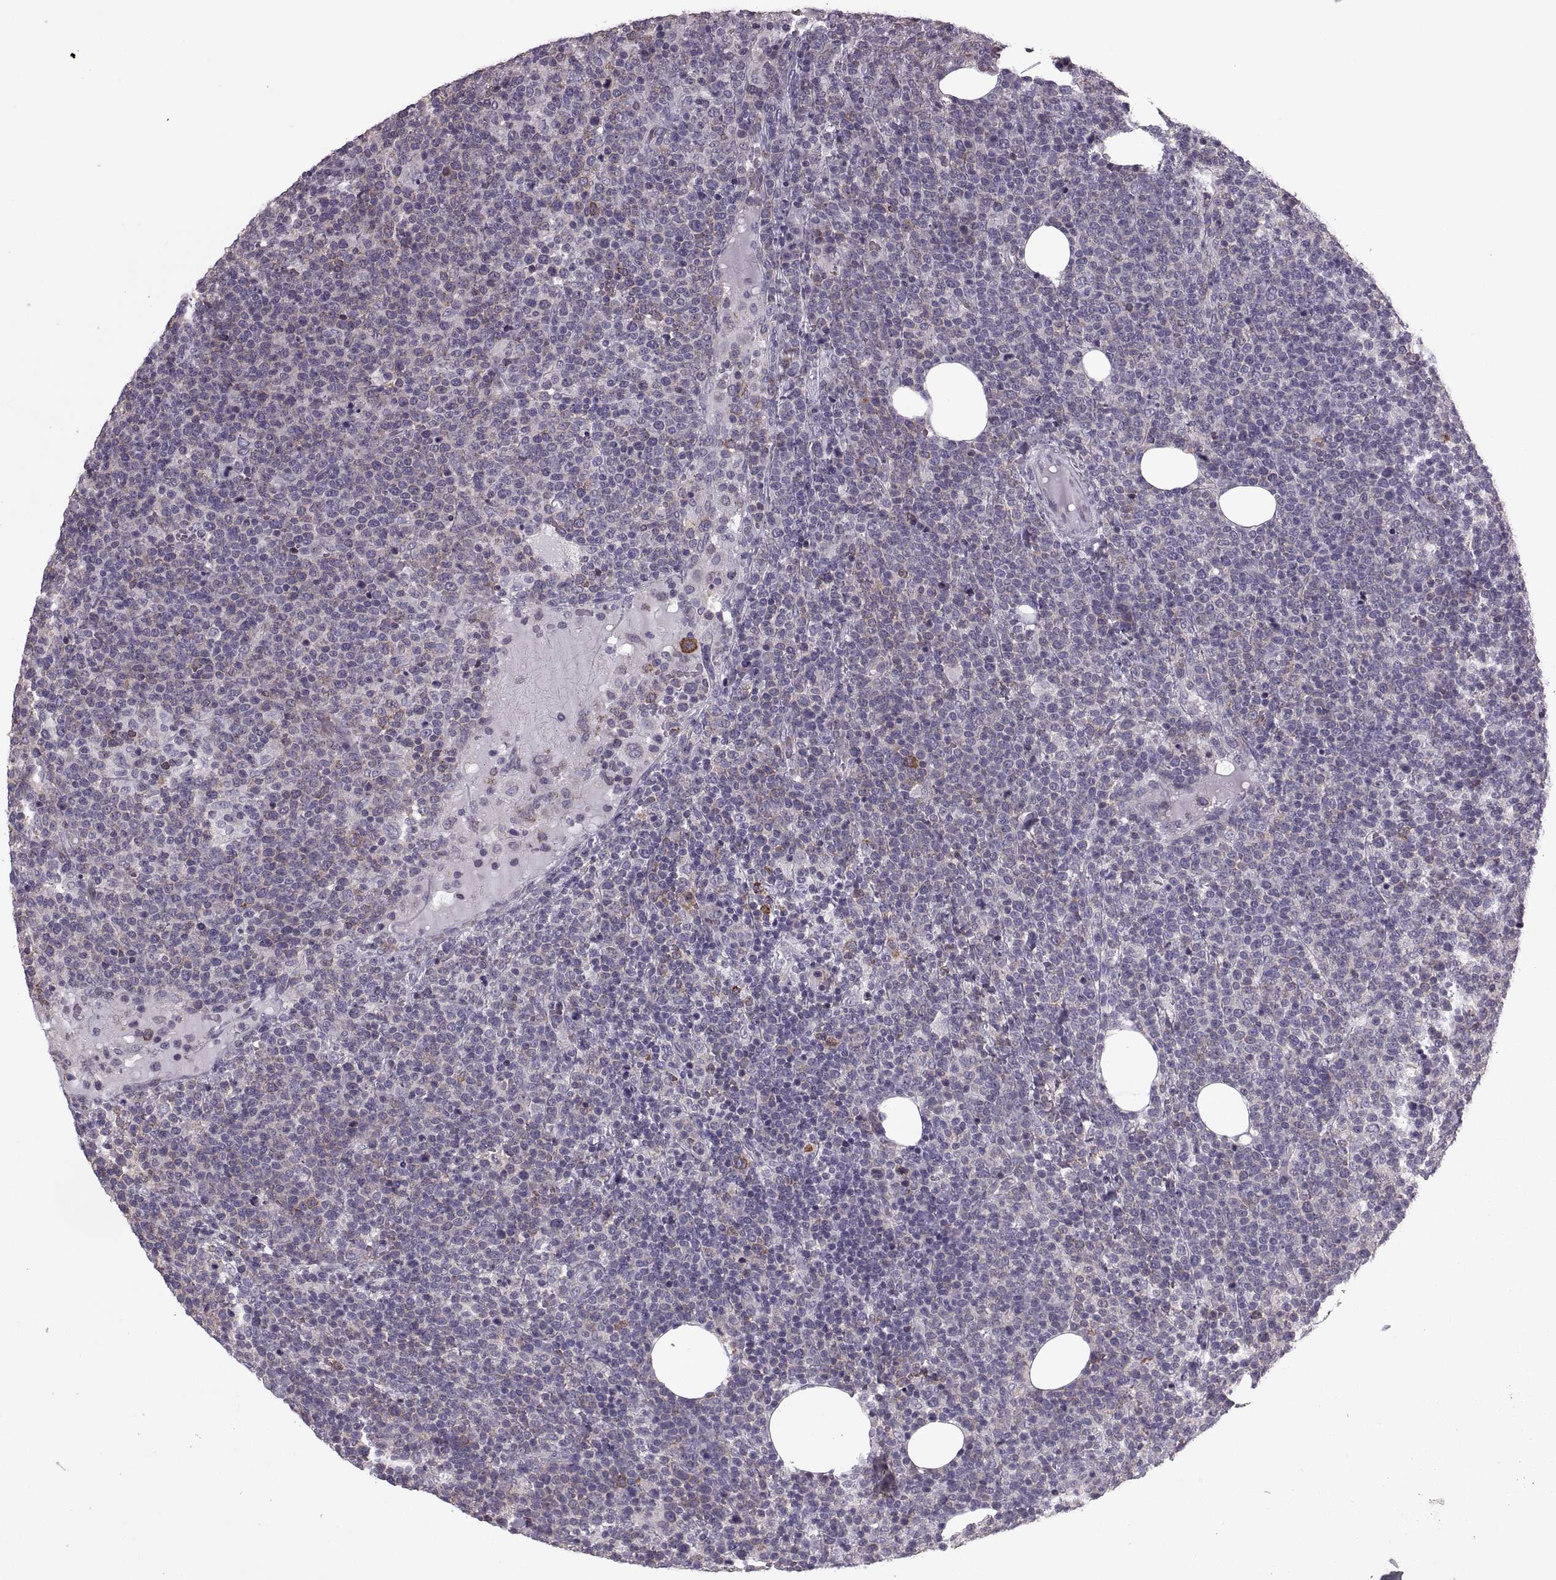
{"staining": {"intensity": "negative", "quantity": "none", "location": "none"}, "tissue": "lymphoma", "cell_type": "Tumor cells", "image_type": "cancer", "snomed": [{"axis": "morphology", "description": "Malignant lymphoma, non-Hodgkin's type, High grade"}, {"axis": "topography", "description": "Lymph node"}], "caption": "A histopathology image of lymphoma stained for a protein reveals no brown staining in tumor cells. (DAB immunohistochemistry (IHC) visualized using brightfield microscopy, high magnification).", "gene": "PABPC1", "patient": {"sex": "male", "age": 61}}